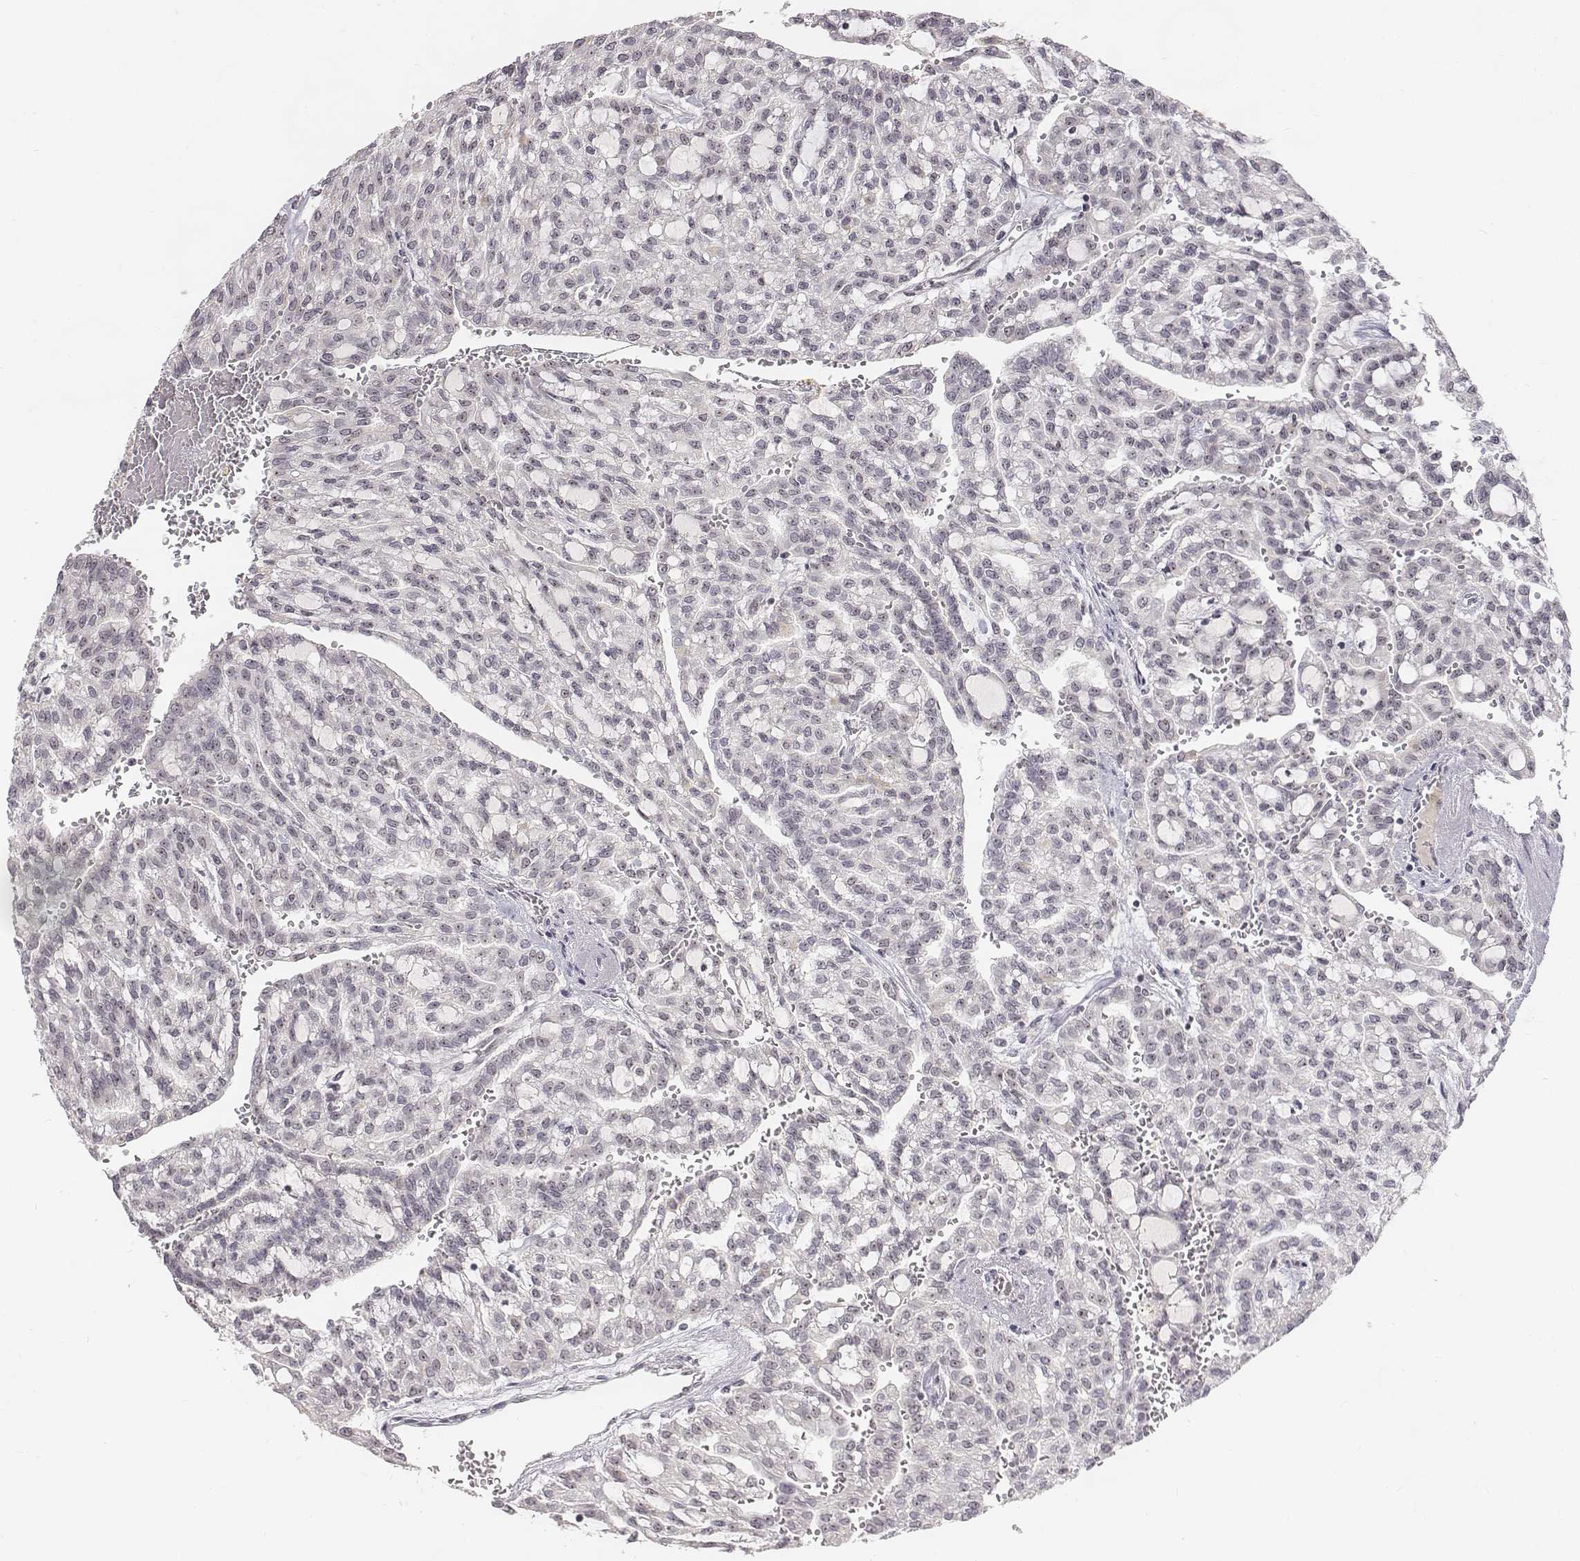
{"staining": {"intensity": "negative", "quantity": "none", "location": "none"}, "tissue": "renal cancer", "cell_type": "Tumor cells", "image_type": "cancer", "snomed": [{"axis": "morphology", "description": "Adenocarcinoma, NOS"}, {"axis": "topography", "description": "Kidney"}], "caption": "DAB (3,3'-diaminobenzidine) immunohistochemical staining of adenocarcinoma (renal) shows no significant staining in tumor cells. (Immunohistochemistry, brightfield microscopy, high magnification).", "gene": "PHF6", "patient": {"sex": "male", "age": 63}}